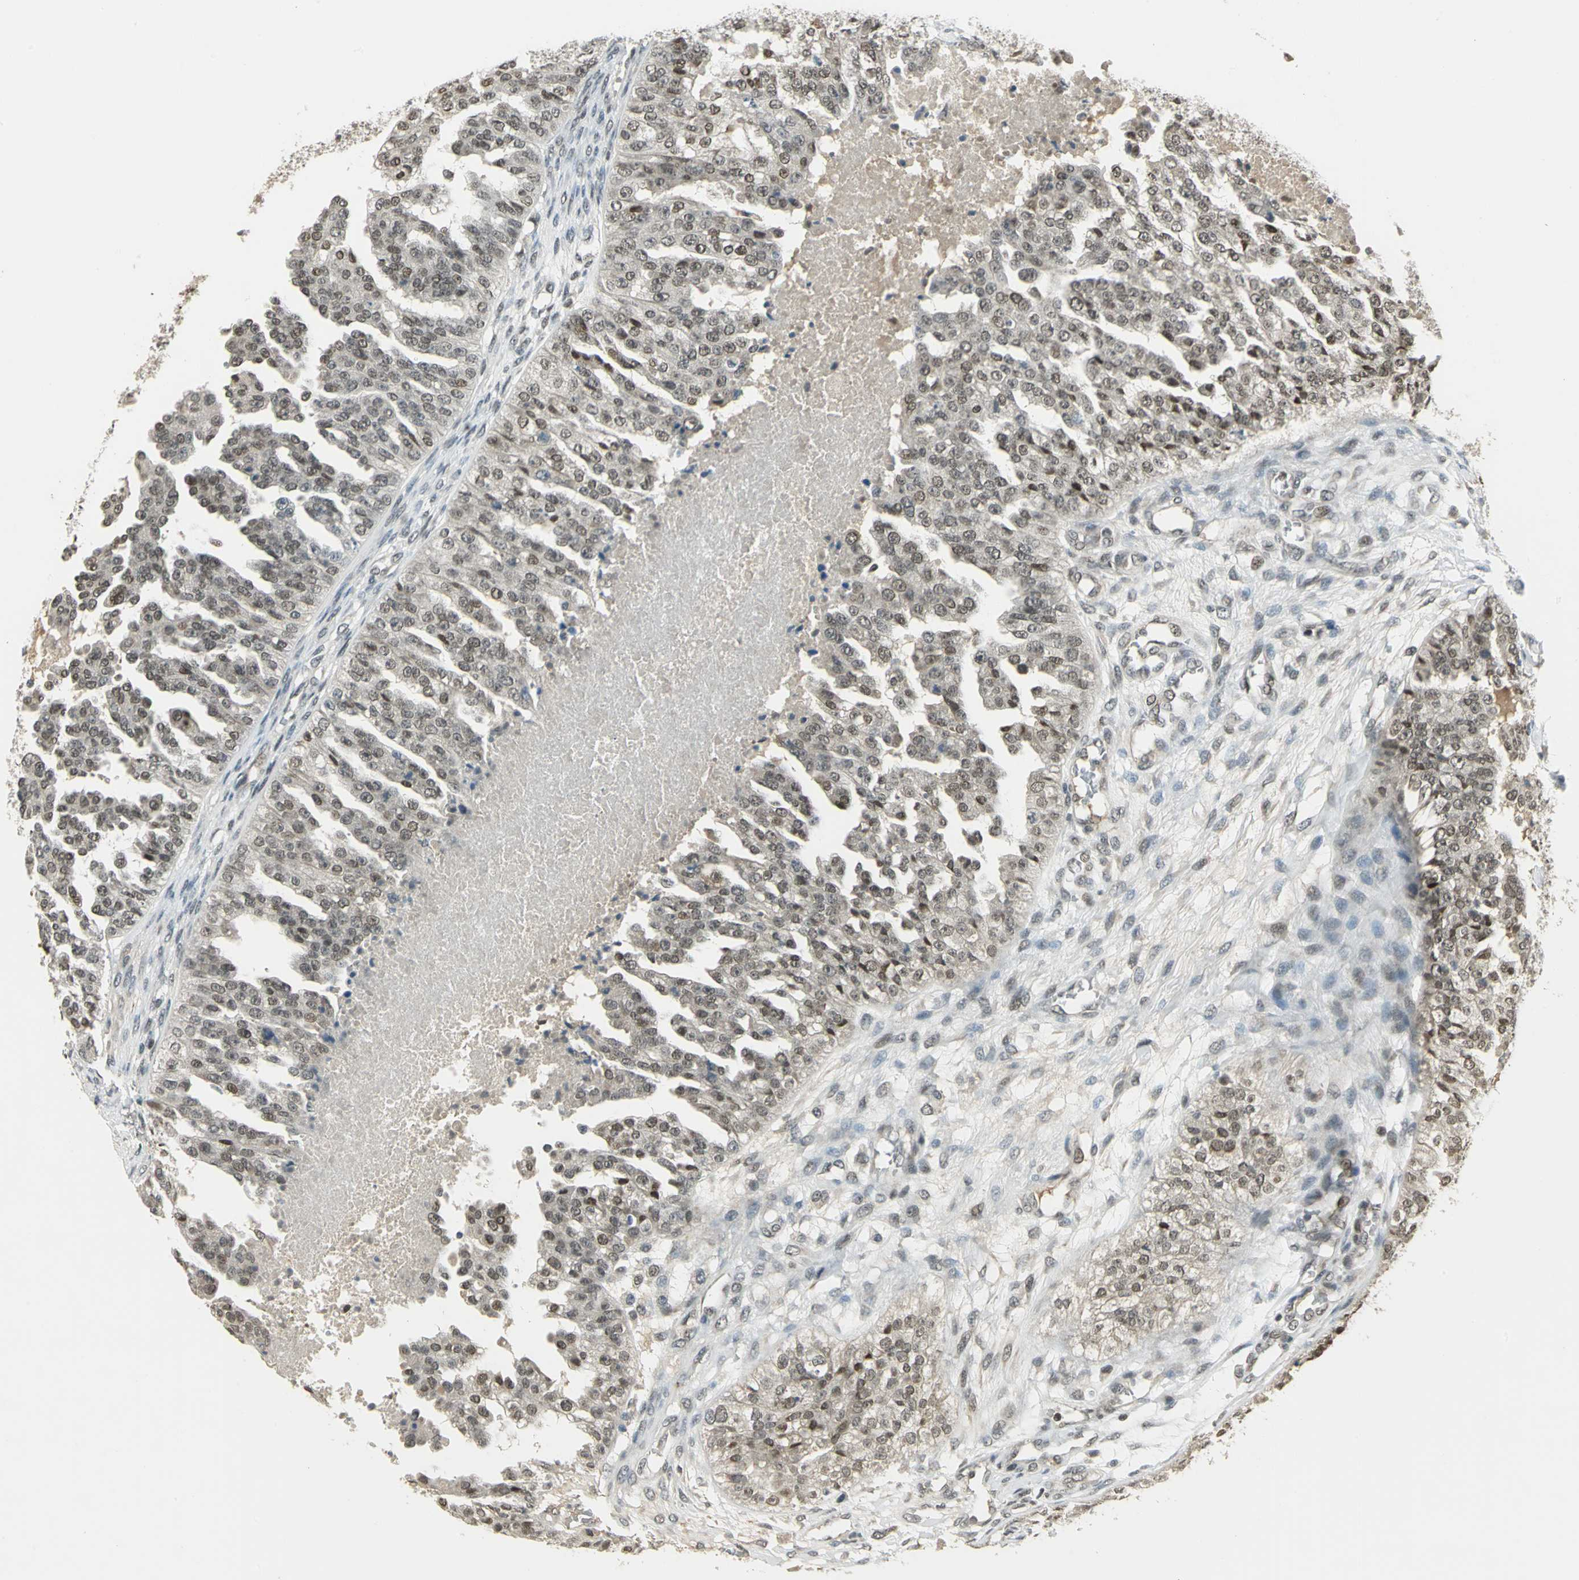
{"staining": {"intensity": "weak", "quantity": "<25%", "location": "nuclear"}, "tissue": "ovarian cancer", "cell_type": "Tumor cells", "image_type": "cancer", "snomed": [{"axis": "morphology", "description": "Carcinoma, NOS"}, {"axis": "topography", "description": "Soft tissue"}, {"axis": "topography", "description": "Ovary"}], "caption": "A photomicrograph of carcinoma (ovarian) stained for a protein displays no brown staining in tumor cells.", "gene": "RAD17", "patient": {"sex": "female", "age": 54}}